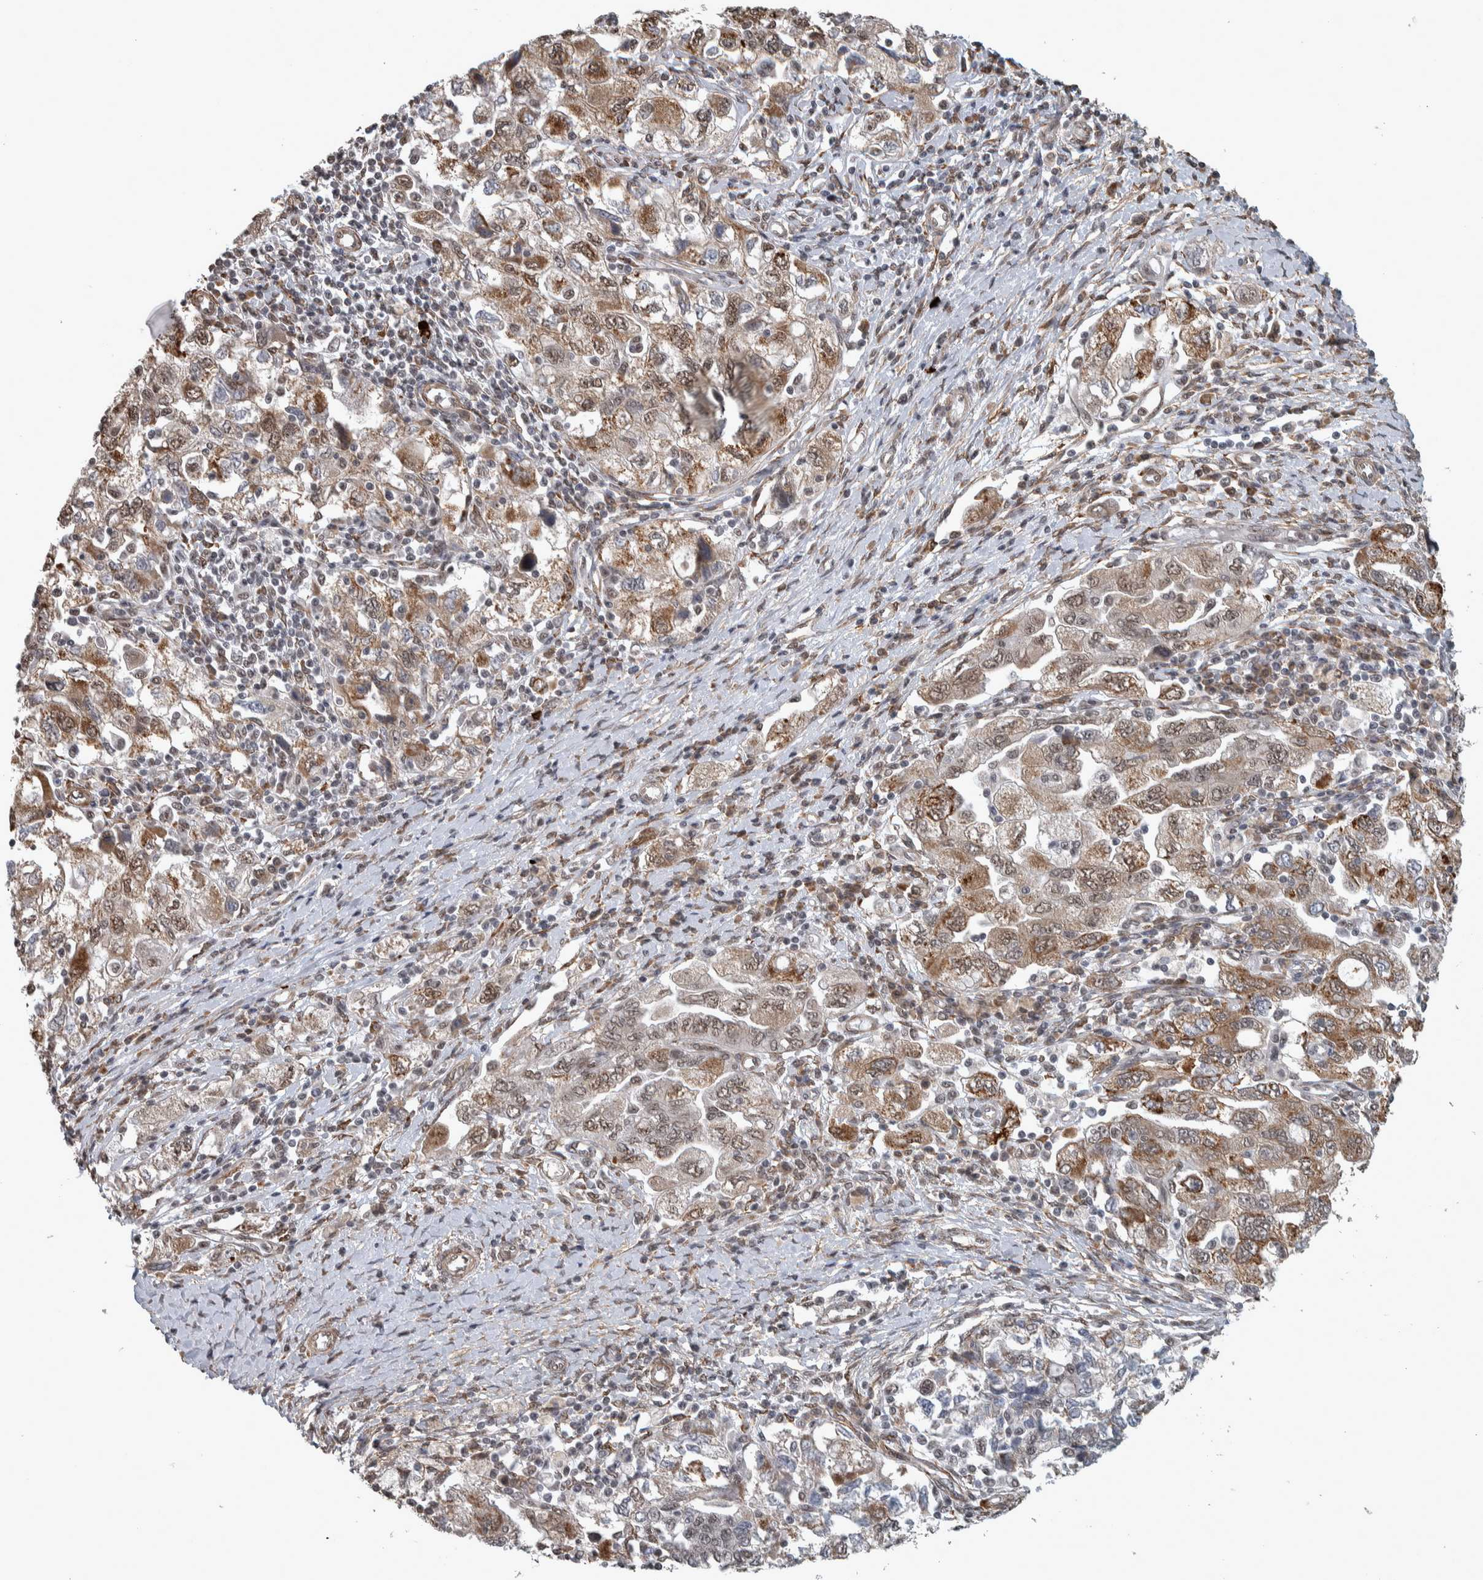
{"staining": {"intensity": "moderate", "quantity": "25%-75%", "location": "cytoplasmic/membranous"}, "tissue": "ovarian cancer", "cell_type": "Tumor cells", "image_type": "cancer", "snomed": [{"axis": "morphology", "description": "Carcinoma, NOS"}, {"axis": "morphology", "description": "Cystadenocarcinoma, serous, NOS"}, {"axis": "topography", "description": "Ovary"}], "caption": "Protein staining by immunohistochemistry (IHC) reveals moderate cytoplasmic/membranous expression in about 25%-75% of tumor cells in serous cystadenocarcinoma (ovarian).", "gene": "DDX42", "patient": {"sex": "female", "age": 69}}